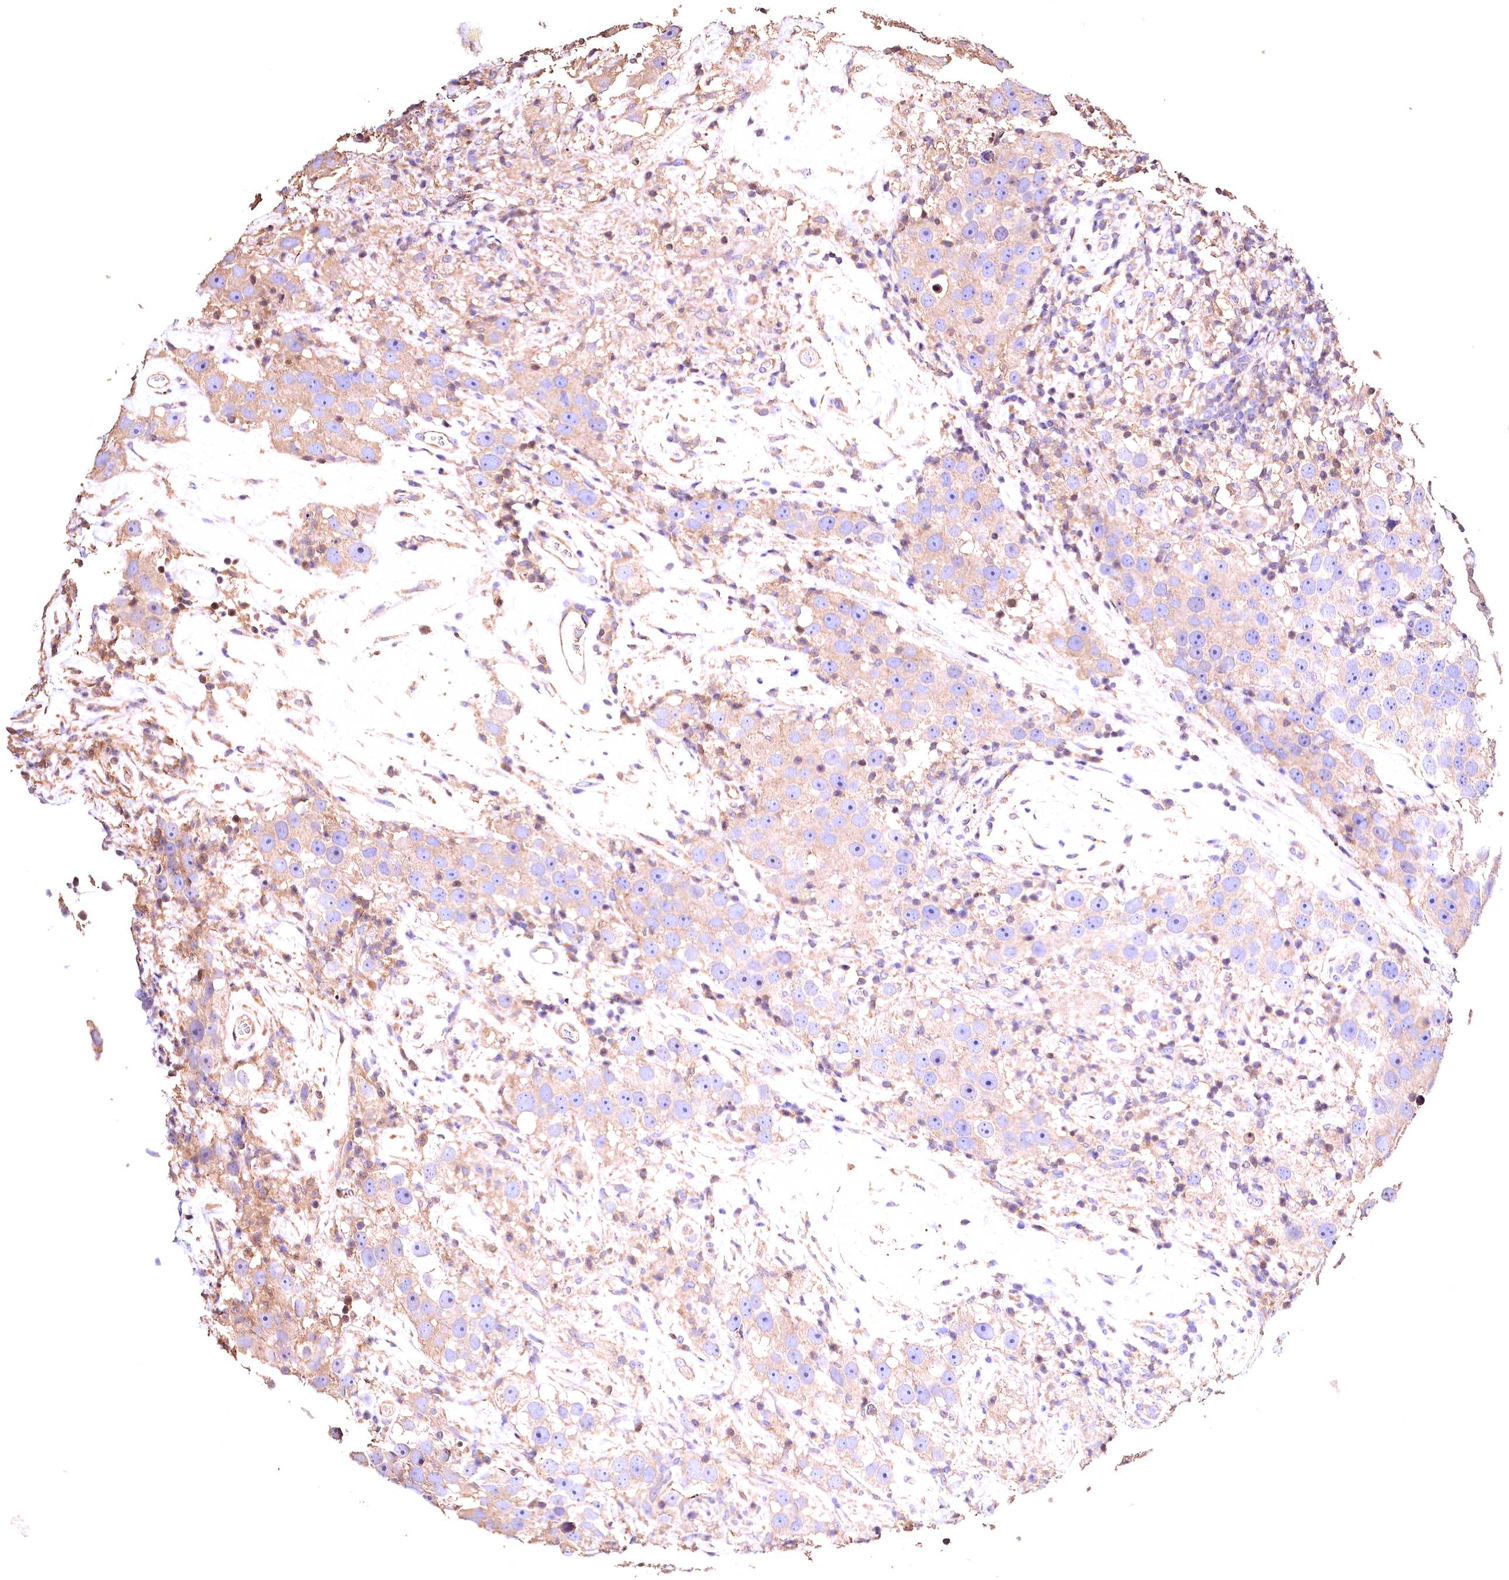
{"staining": {"intensity": "weak", "quantity": "<25%", "location": "cytoplasmic/membranous"}, "tissue": "testis cancer", "cell_type": "Tumor cells", "image_type": "cancer", "snomed": [{"axis": "morphology", "description": "Seminoma, NOS"}, {"axis": "topography", "description": "Testis"}], "caption": "Immunohistochemistry photomicrograph of neoplastic tissue: human testis cancer (seminoma) stained with DAB (3,3'-diaminobenzidine) shows no significant protein staining in tumor cells.", "gene": "OAS3", "patient": {"sex": "male", "age": 49}}